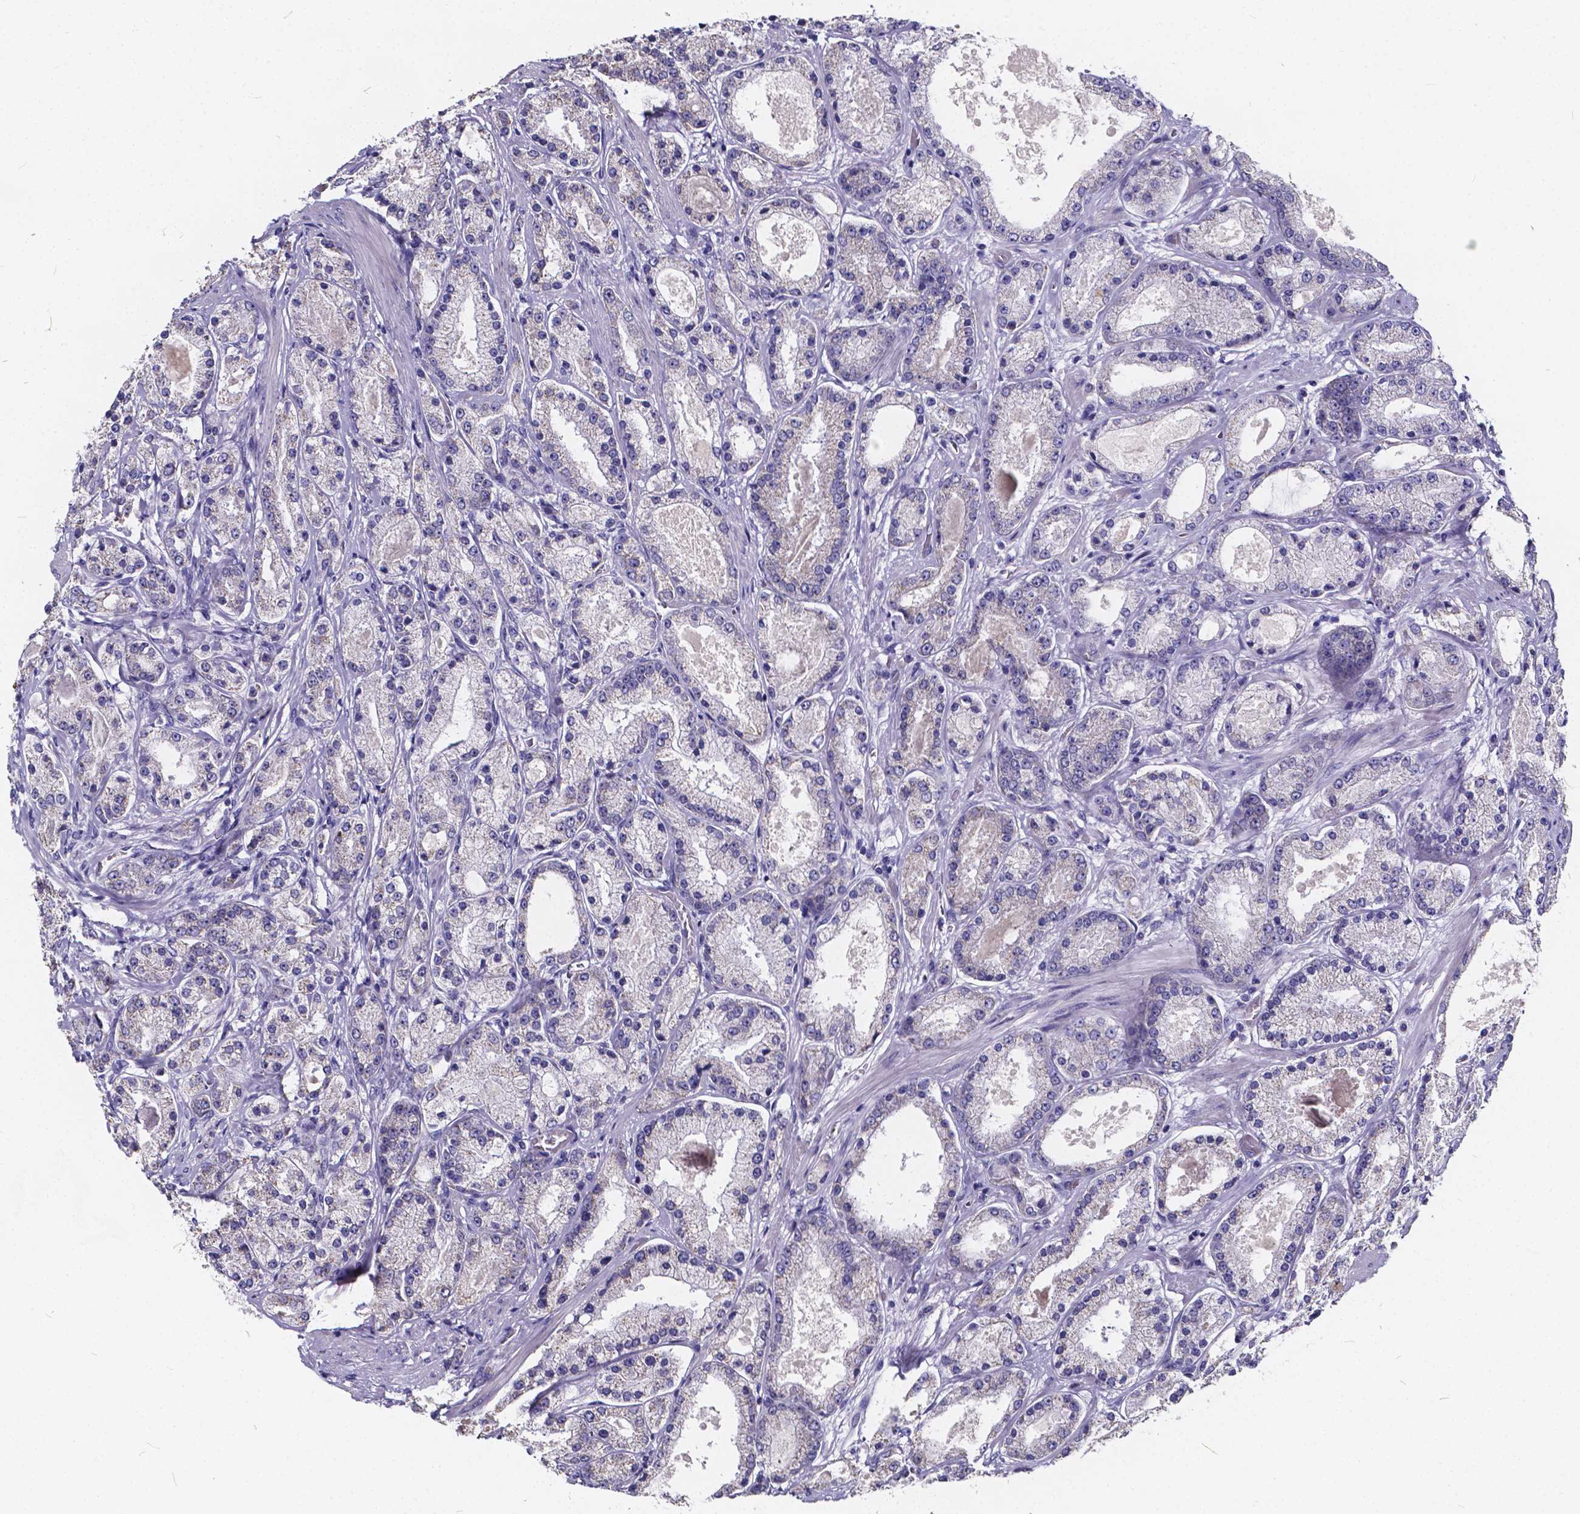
{"staining": {"intensity": "negative", "quantity": "none", "location": "none"}, "tissue": "prostate cancer", "cell_type": "Tumor cells", "image_type": "cancer", "snomed": [{"axis": "morphology", "description": "Adenocarcinoma, High grade"}, {"axis": "topography", "description": "Prostate"}], "caption": "A photomicrograph of human prostate adenocarcinoma (high-grade) is negative for staining in tumor cells.", "gene": "SPEF2", "patient": {"sex": "male", "age": 67}}